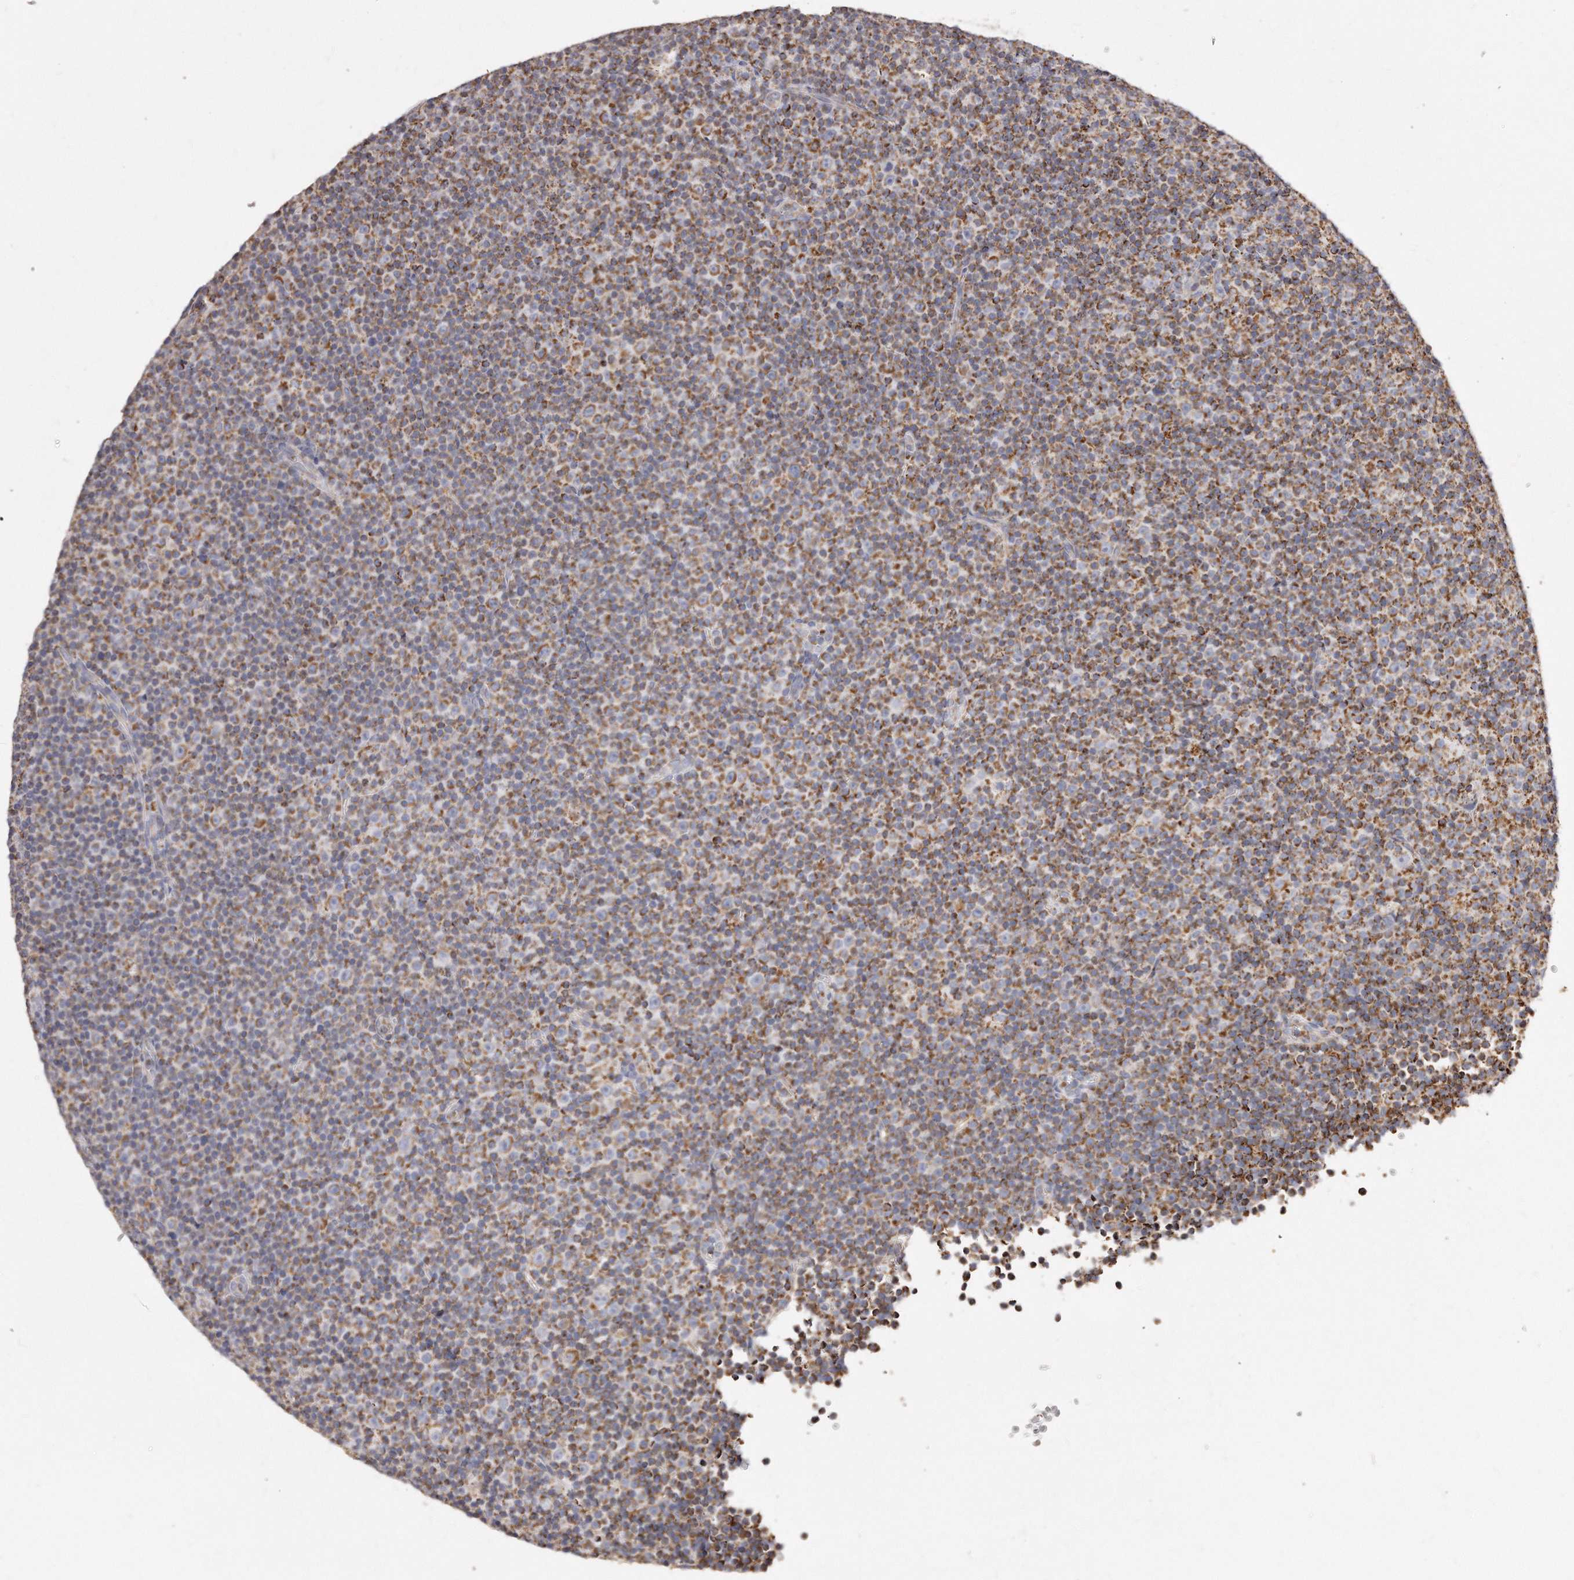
{"staining": {"intensity": "moderate", "quantity": ">75%", "location": "cytoplasmic/membranous"}, "tissue": "lymphoma", "cell_type": "Tumor cells", "image_type": "cancer", "snomed": [{"axis": "morphology", "description": "Malignant lymphoma, non-Hodgkin's type, Low grade"}, {"axis": "topography", "description": "Lymph node"}], "caption": "Immunohistochemistry (IHC) histopathology image of low-grade malignant lymphoma, non-Hodgkin's type stained for a protein (brown), which exhibits medium levels of moderate cytoplasmic/membranous staining in approximately >75% of tumor cells.", "gene": "RTKN", "patient": {"sex": "female", "age": 67}}